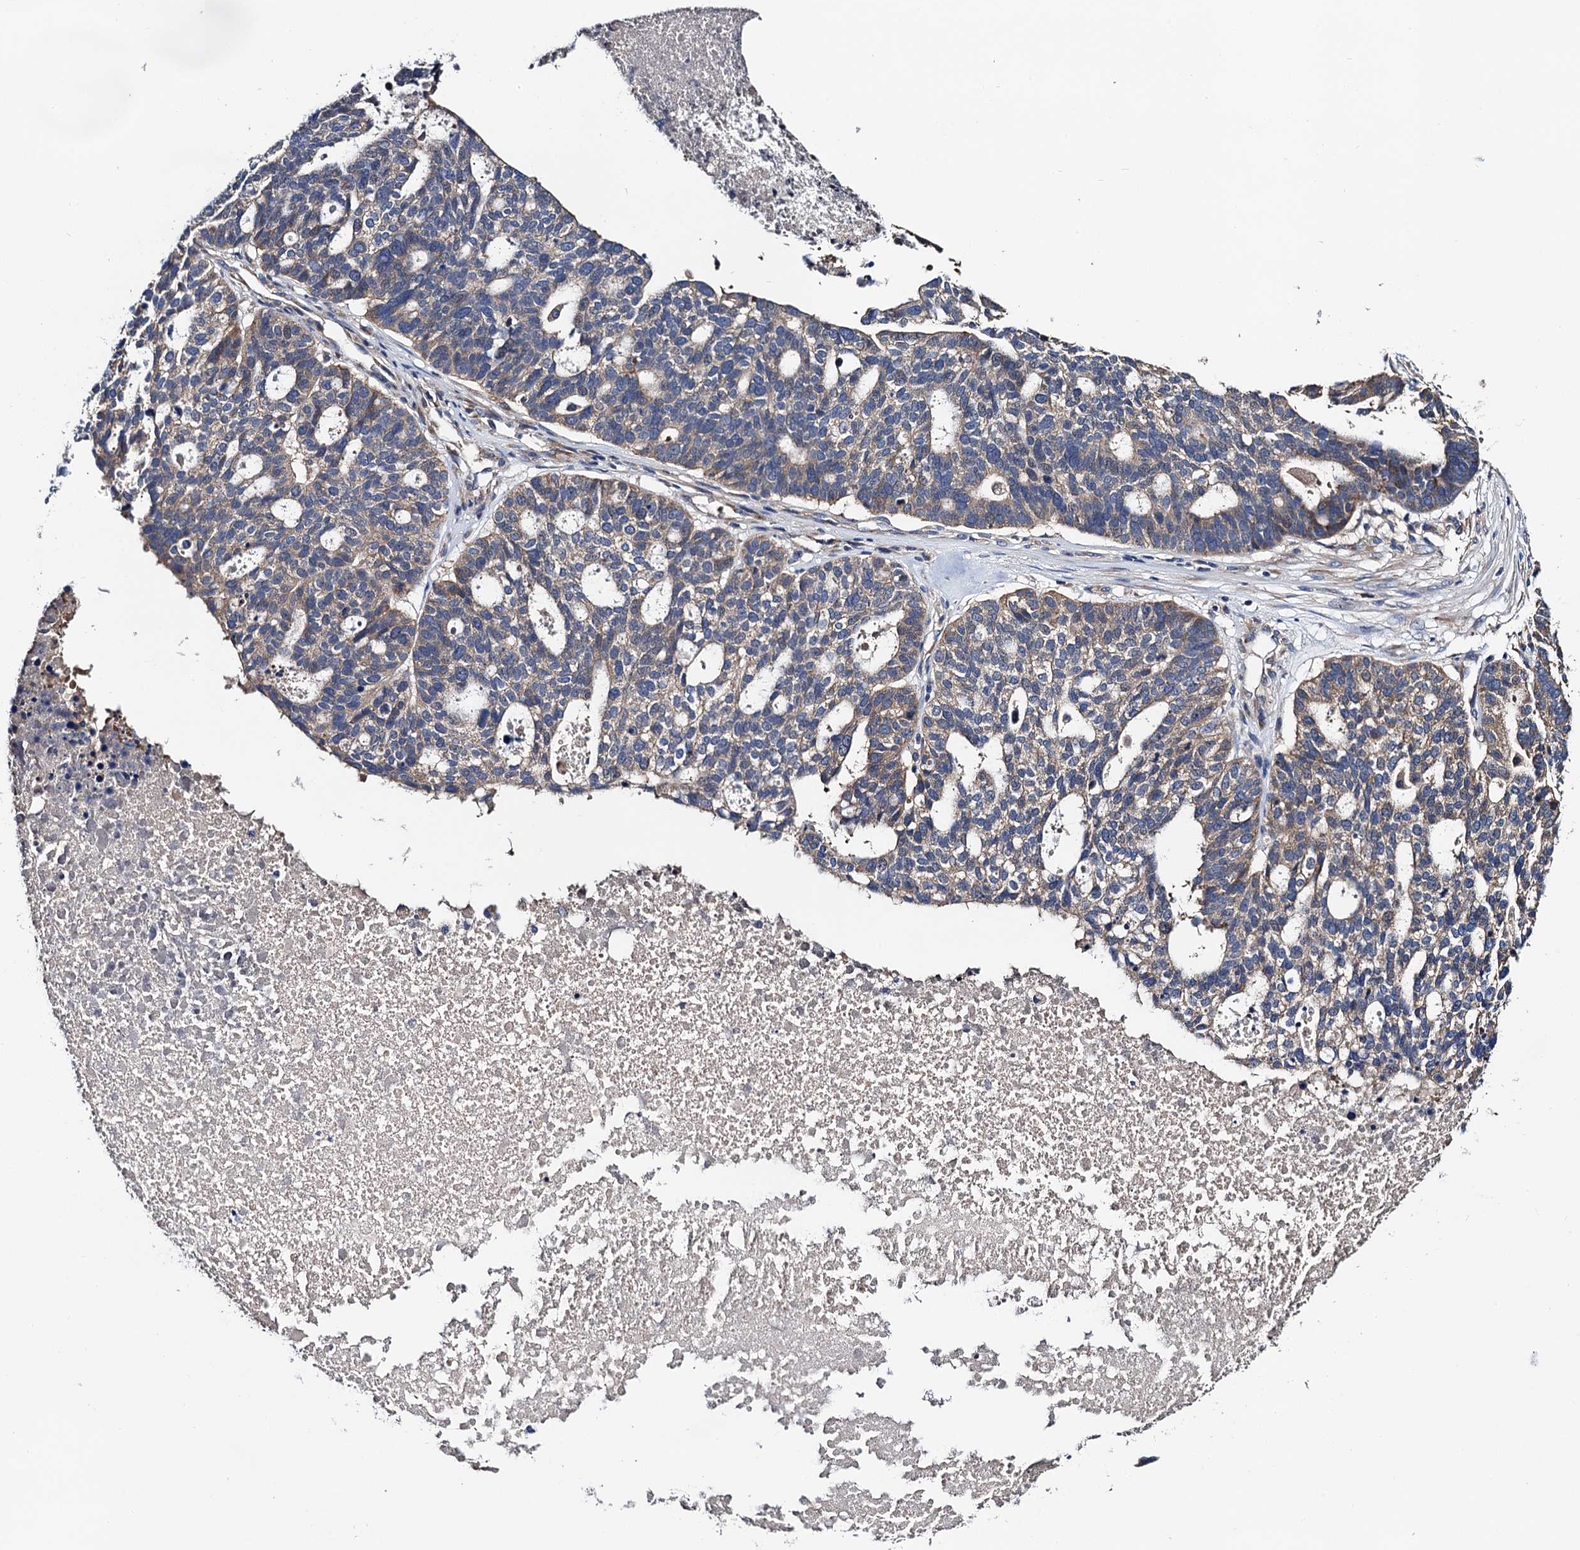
{"staining": {"intensity": "weak", "quantity": "<25%", "location": "cytoplasmic/membranous"}, "tissue": "ovarian cancer", "cell_type": "Tumor cells", "image_type": "cancer", "snomed": [{"axis": "morphology", "description": "Cystadenocarcinoma, serous, NOS"}, {"axis": "topography", "description": "Ovary"}], "caption": "Immunohistochemistry (IHC) micrograph of human ovarian cancer stained for a protein (brown), which reveals no expression in tumor cells.", "gene": "TRMT112", "patient": {"sex": "female", "age": 59}}